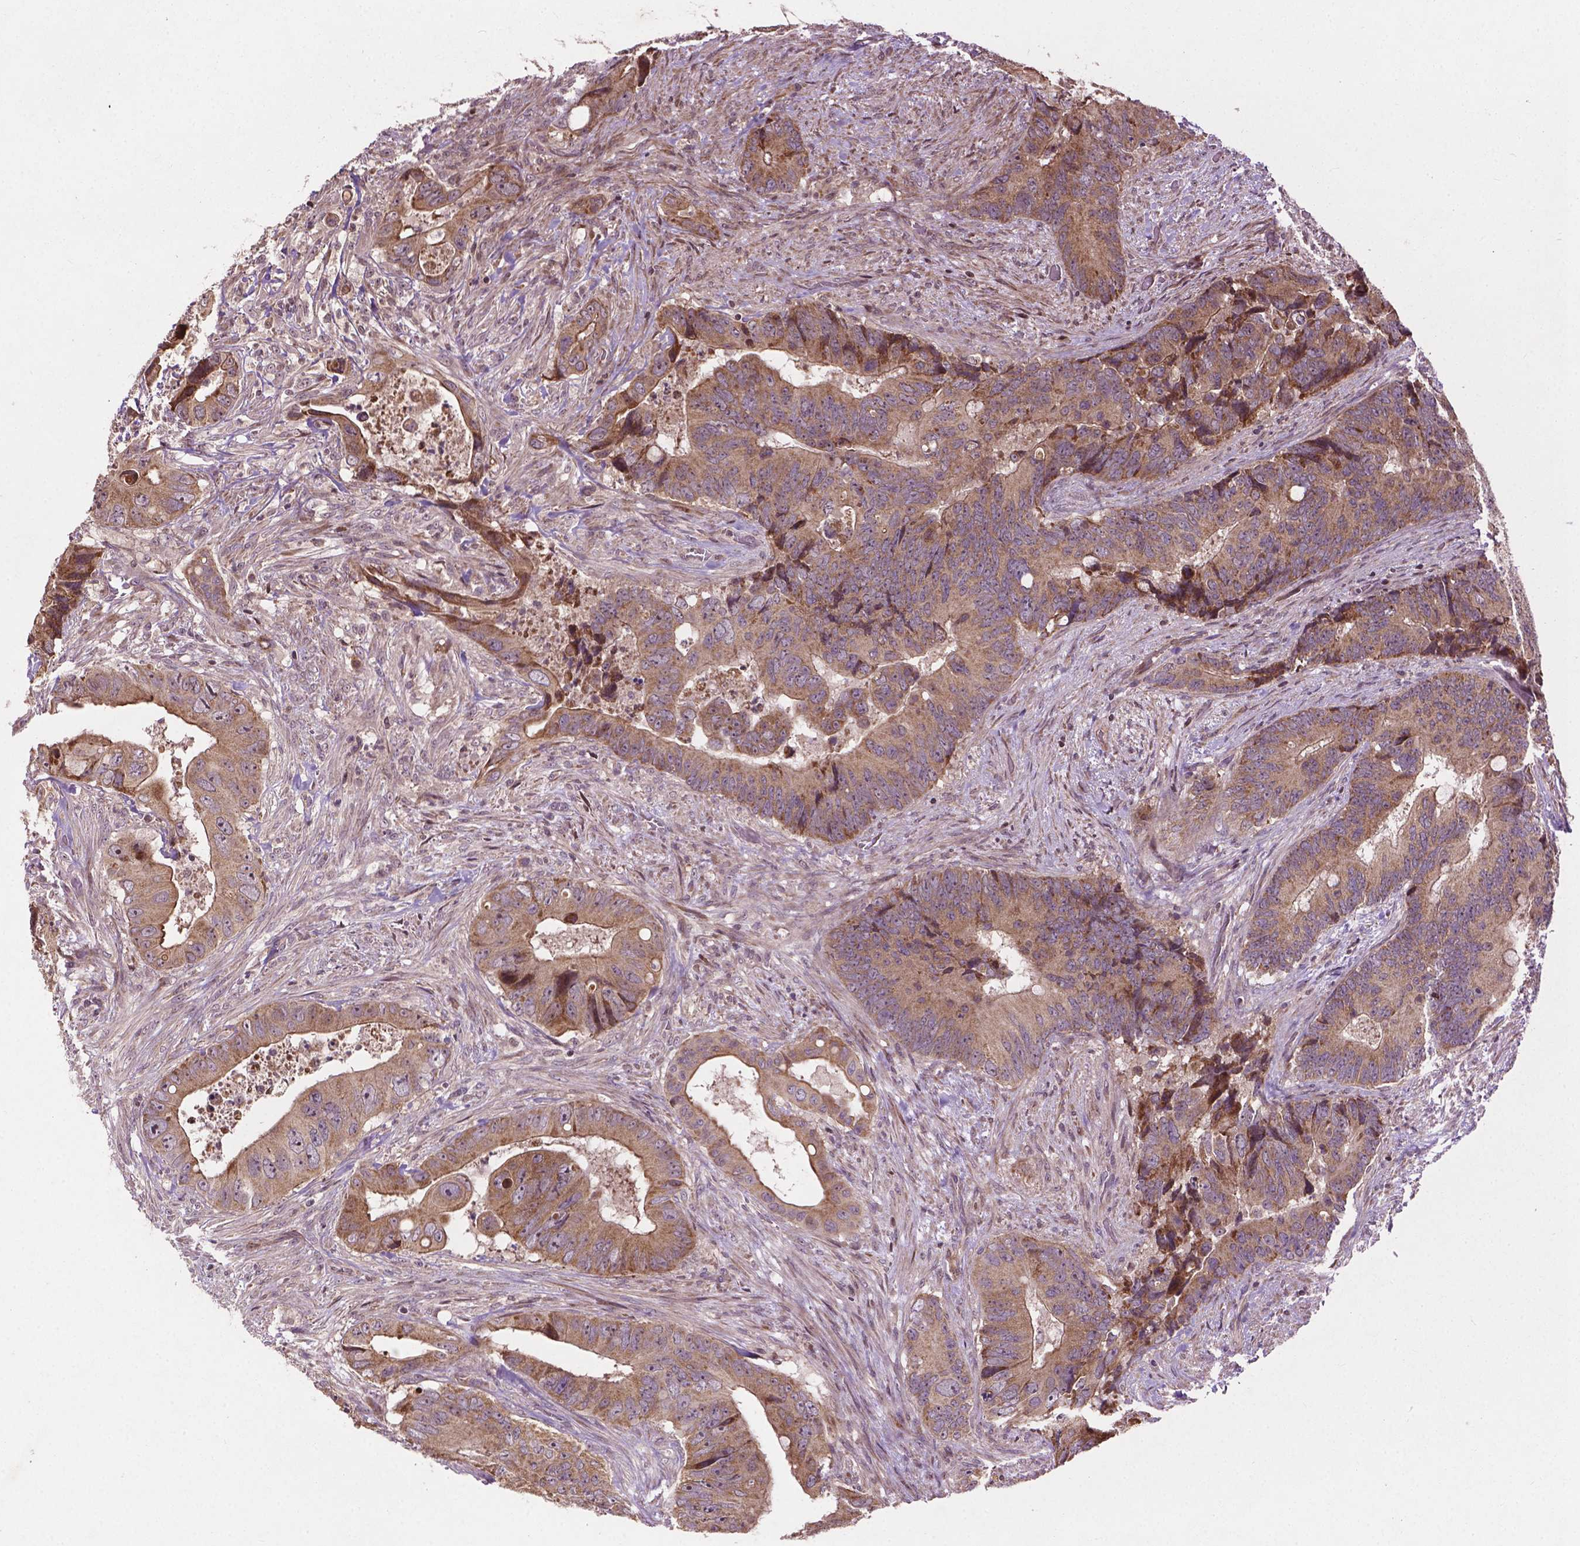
{"staining": {"intensity": "moderate", "quantity": ">75%", "location": "cytoplasmic/membranous"}, "tissue": "colorectal cancer", "cell_type": "Tumor cells", "image_type": "cancer", "snomed": [{"axis": "morphology", "description": "Adenocarcinoma, NOS"}, {"axis": "topography", "description": "Rectum"}], "caption": "An immunohistochemistry (IHC) image of tumor tissue is shown. Protein staining in brown labels moderate cytoplasmic/membranous positivity in colorectal adenocarcinoma within tumor cells.", "gene": "B3GALNT2", "patient": {"sex": "male", "age": 78}}